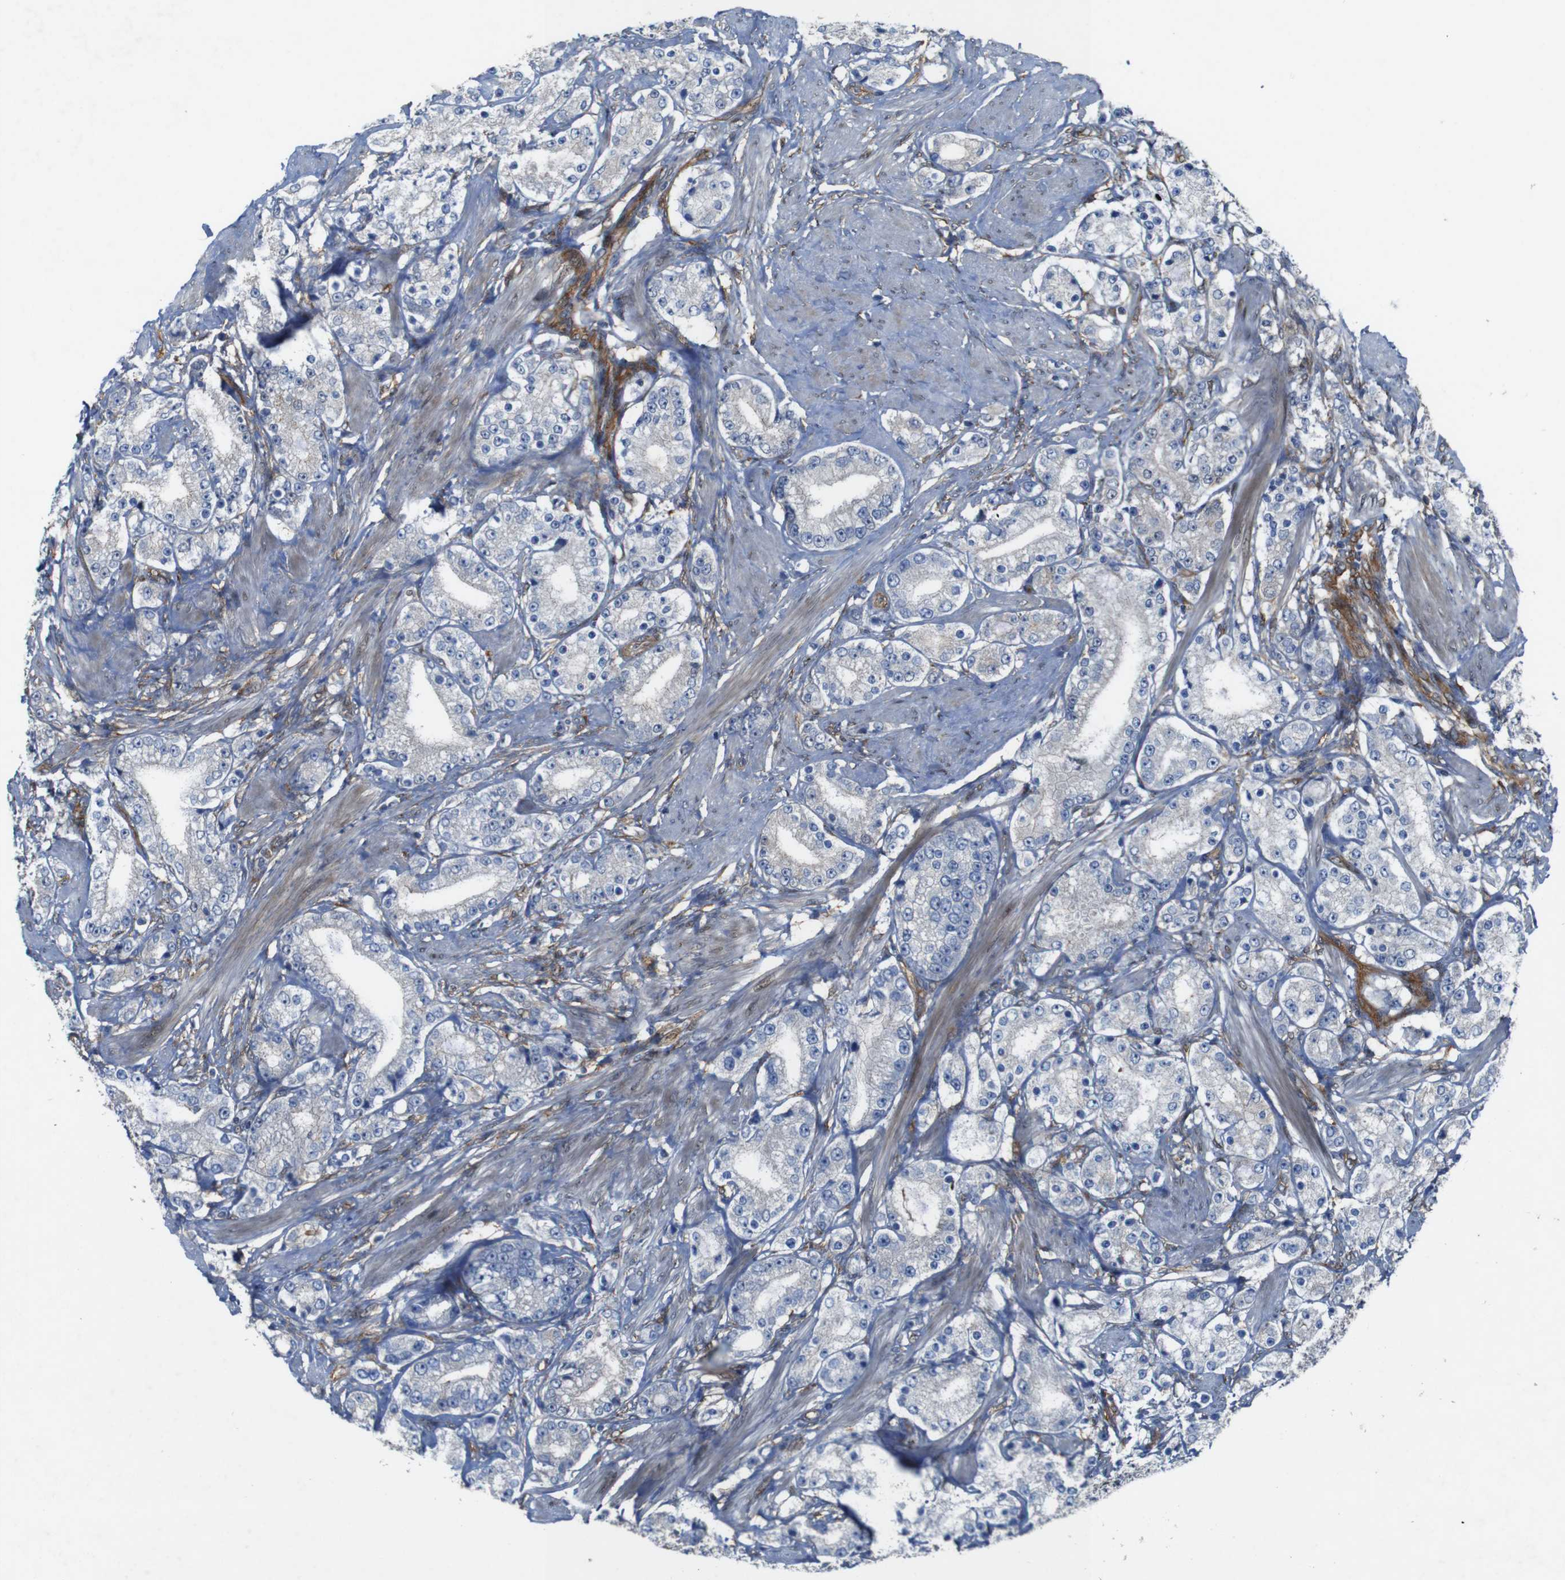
{"staining": {"intensity": "negative", "quantity": "none", "location": "none"}, "tissue": "prostate cancer", "cell_type": "Tumor cells", "image_type": "cancer", "snomed": [{"axis": "morphology", "description": "Adenocarcinoma, Low grade"}, {"axis": "topography", "description": "Prostate"}], "caption": "Immunohistochemical staining of human prostate cancer (adenocarcinoma (low-grade)) displays no significant expression in tumor cells.", "gene": "PTGER4", "patient": {"sex": "male", "age": 63}}